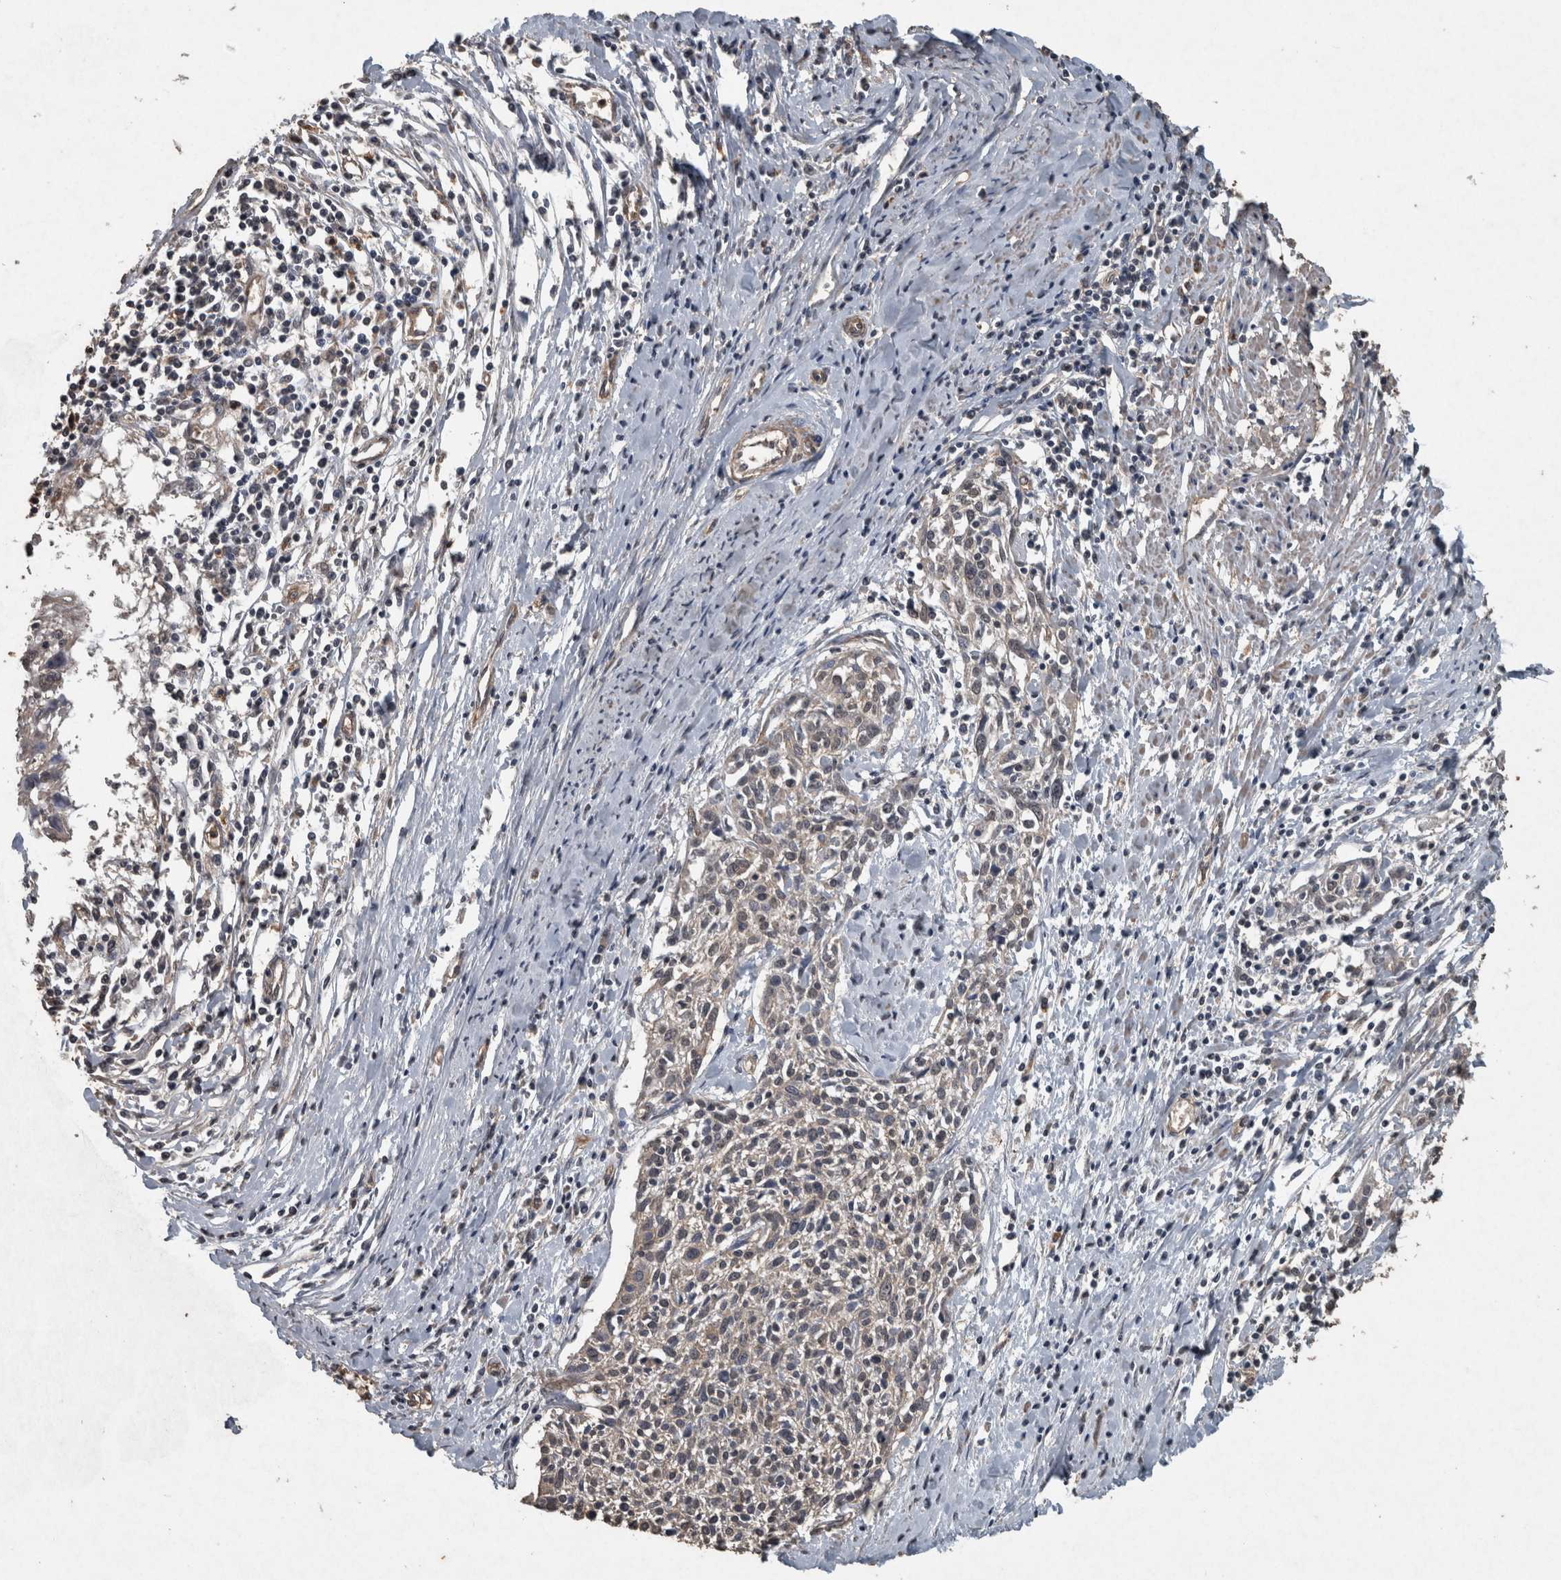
{"staining": {"intensity": "negative", "quantity": "none", "location": "none"}, "tissue": "cervical cancer", "cell_type": "Tumor cells", "image_type": "cancer", "snomed": [{"axis": "morphology", "description": "Squamous cell carcinoma, NOS"}, {"axis": "topography", "description": "Cervix"}], "caption": "Micrograph shows no protein expression in tumor cells of cervical squamous cell carcinoma tissue.", "gene": "FGFRL1", "patient": {"sex": "female", "age": 51}}